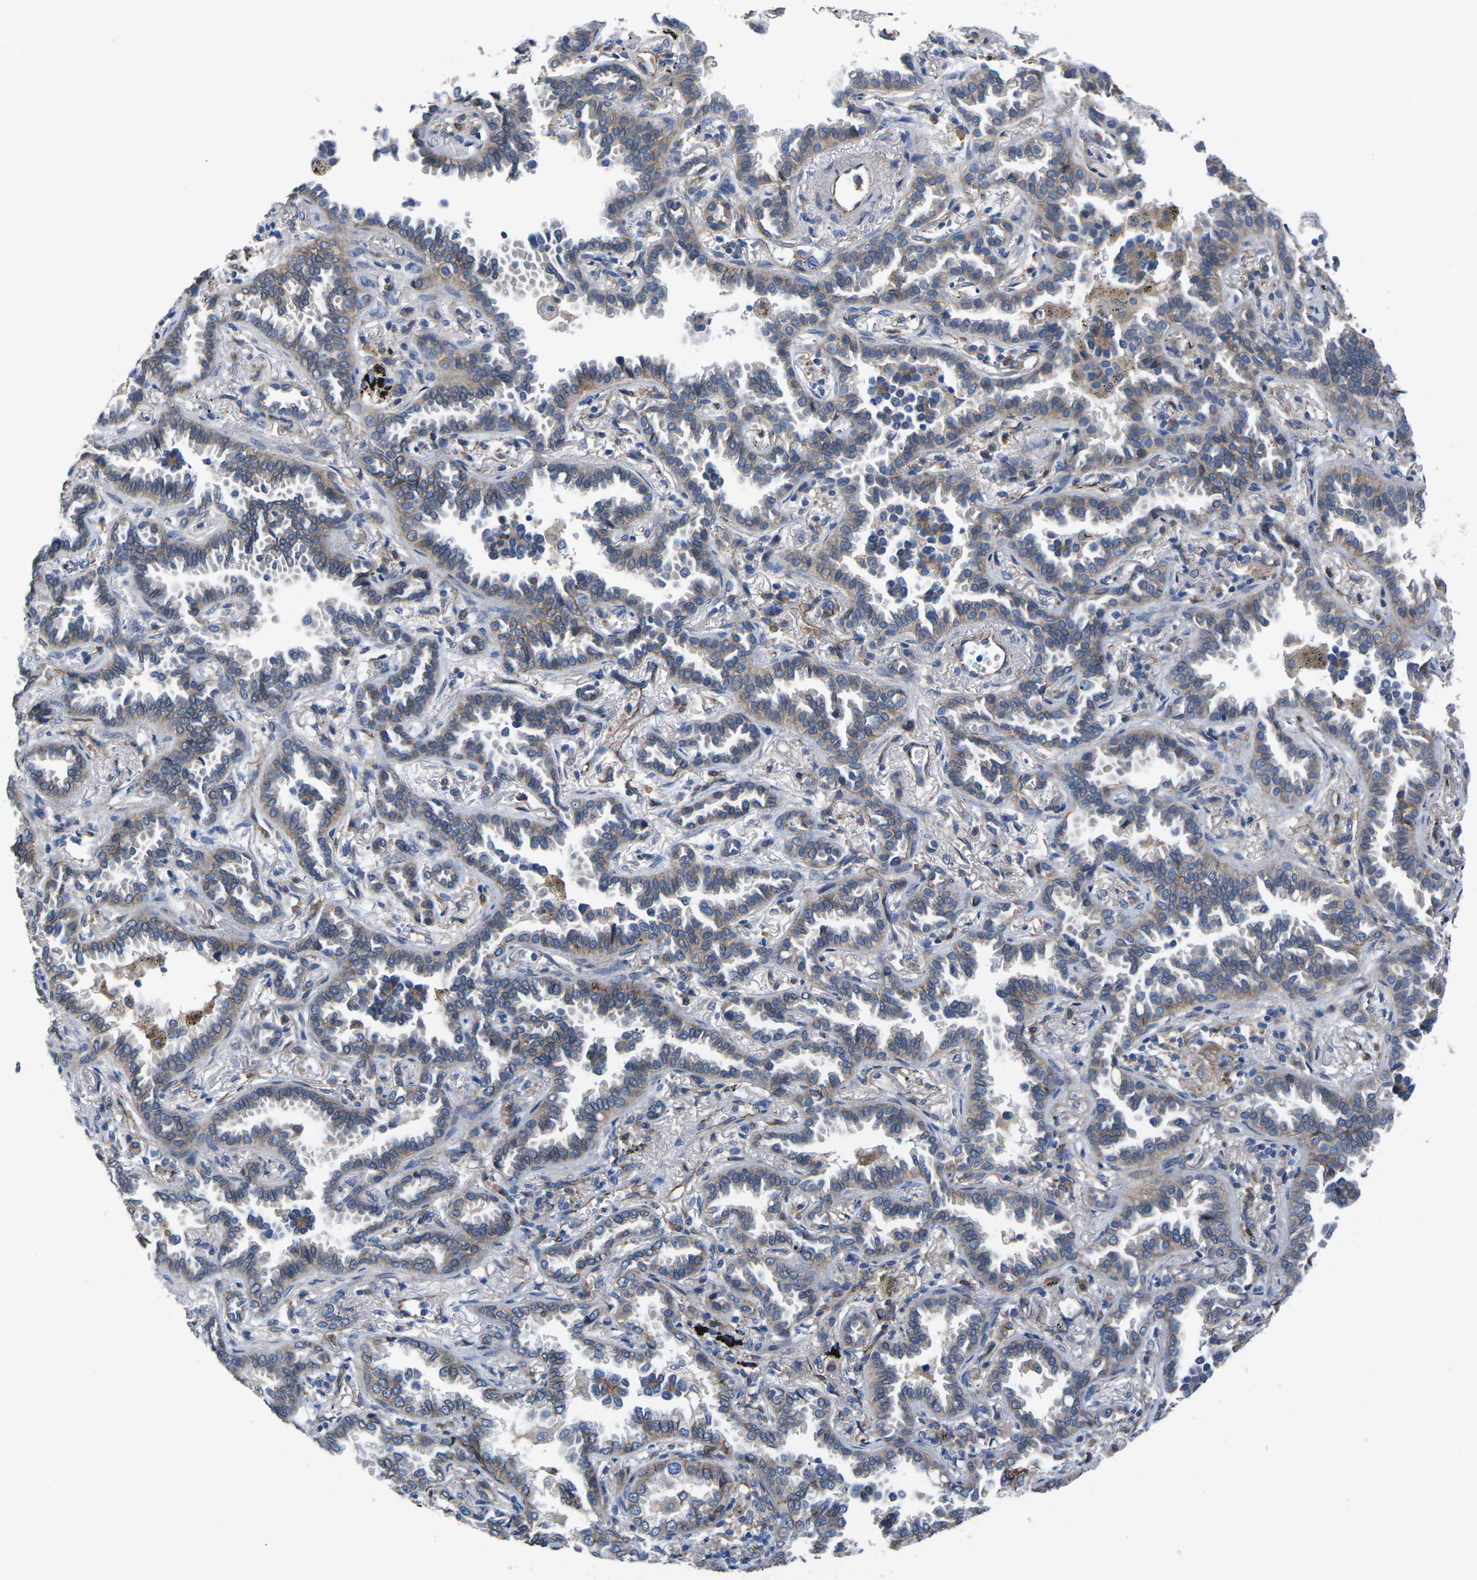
{"staining": {"intensity": "moderate", "quantity": ">75%", "location": "cytoplasmic/membranous"}, "tissue": "lung cancer", "cell_type": "Tumor cells", "image_type": "cancer", "snomed": [{"axis": "morphology", "description": "Normal tissue, NOS"}, {"axis": "morphology", "description": "Adenocarcinoma, NOS"}, {"axis": "topography", "description": "Lung"}], "caption": "The image exhibits a brown stain indicating the presence of a protein in the cytoplasmic/membranous of tumor cells in lung cancer (adenocarcinoma).", "gene": "CTNND1", "patient": {"sex": "male", "age": 59}}